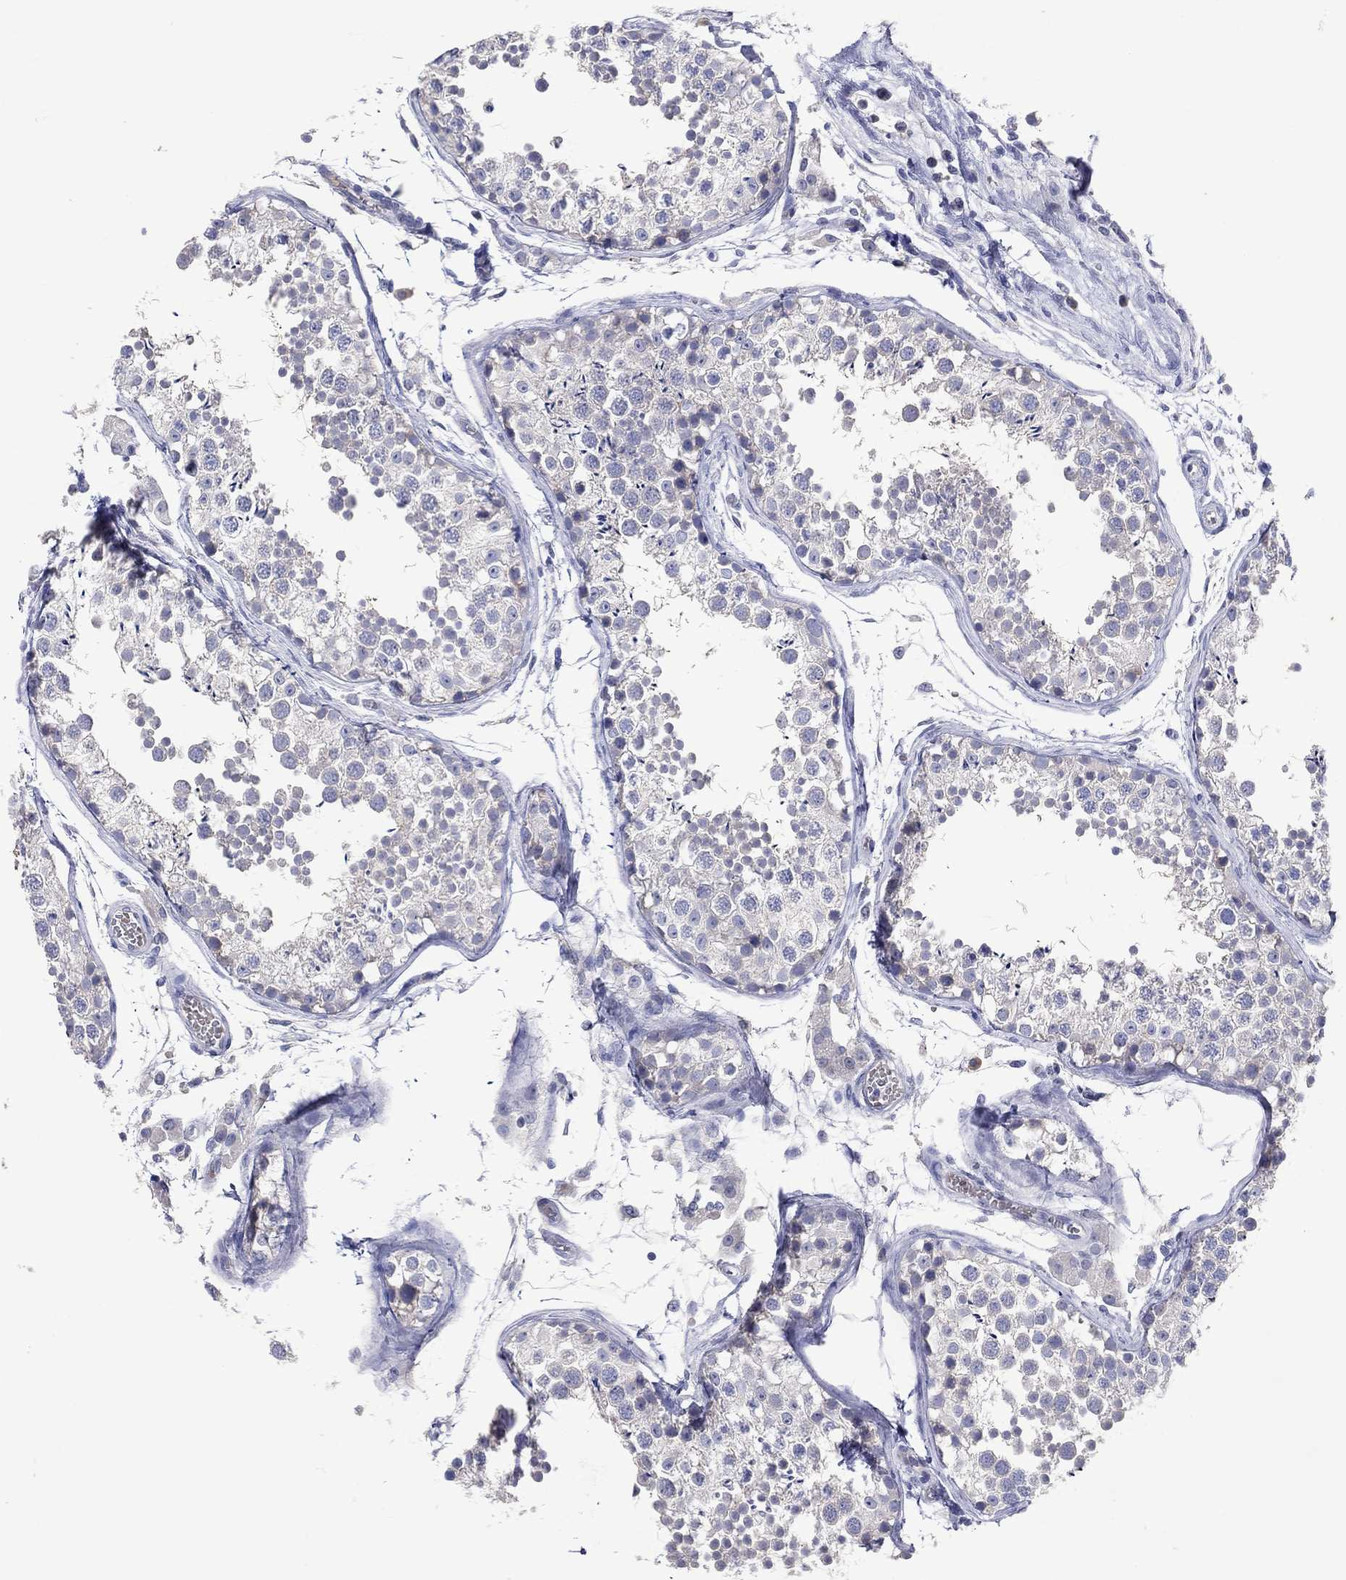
{"staining": {"intensity": "negative", "quantity": "none", "location": "none"}, "tissue": "testis", "cell_type": "Cells in seminiferous ducts", "image_type": "normal", "snomed": [{"axis": "morphology", "description": "Normal tissue, NOS"}, {"axis": "topography", "description": "Testis"}], "caption": "Cells in seminiferous ducts show no significant expression in unremarkable testis. (DAB (3,3'-diaminobenzidine) immunohistochemistry visualized using brightfield microscopy, high magnification).", "gene": "DNAH6", "patient": {"sex": "male", "age": 29}}